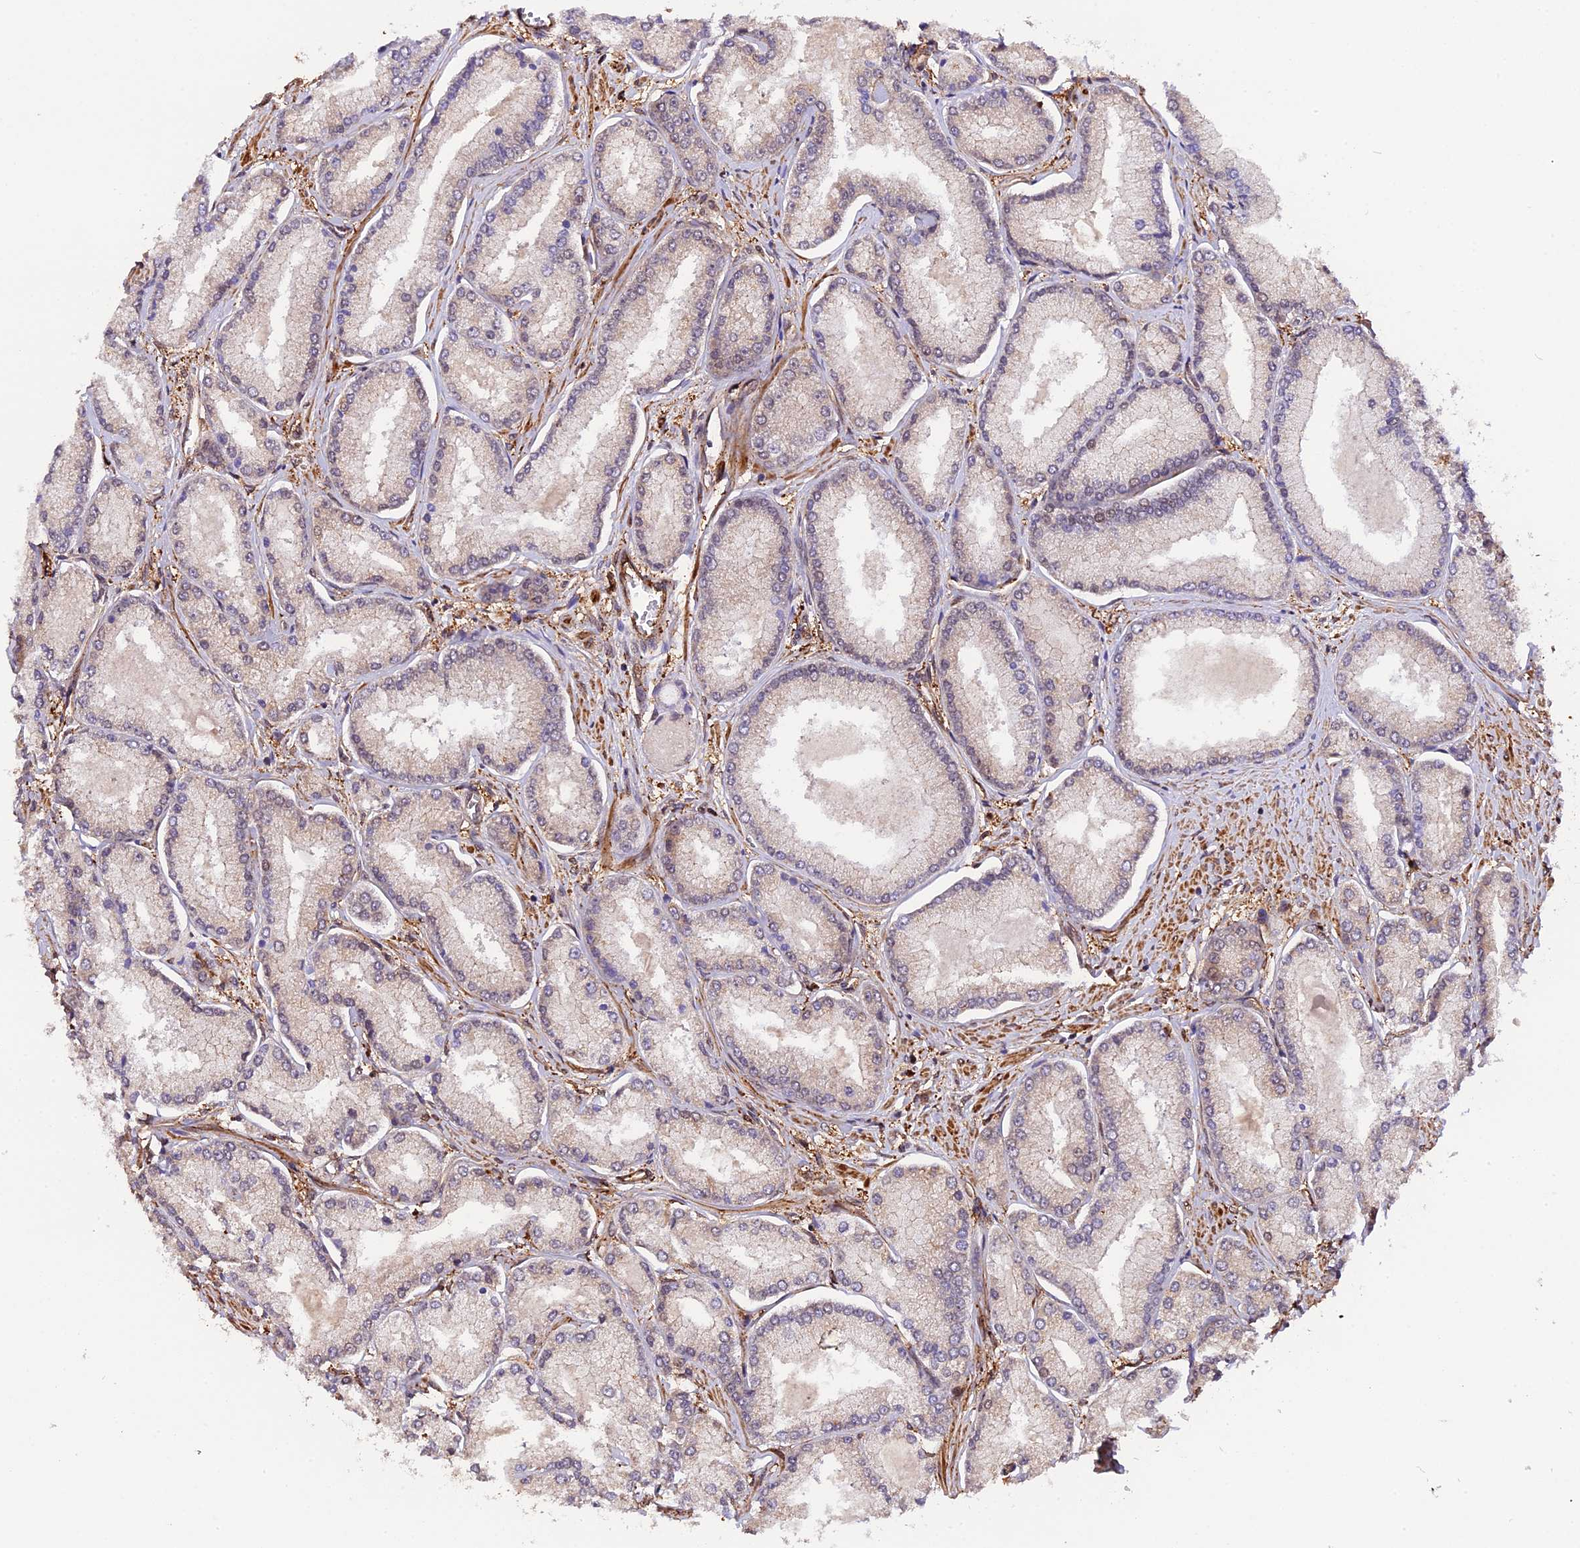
{"staining": {"intensity": "negative", "quantity": "none", "location": "none"}, "tissue": "prostate cancer", "cell_type": "Tumor cells", "image_type": "cancer", "snomed": [{"axis": "morphology", "description": "Adenocarcinoma, Low grade"}, {"axis": "topography", "description": "Prostate"}], "caption": "A high-resolution photomicrograph shows IHC staining of prostate low-grade adenocarcinoma, which exhibits no significant staining in tumor cells. Brightfield microscopy of immunohistochemistry (IHC) stained with DAB (brown) and hematoxylin (blue), captured at high magnification.", "gene": "HERPUD1", "patient": {"sex": "male", "age": 74}}